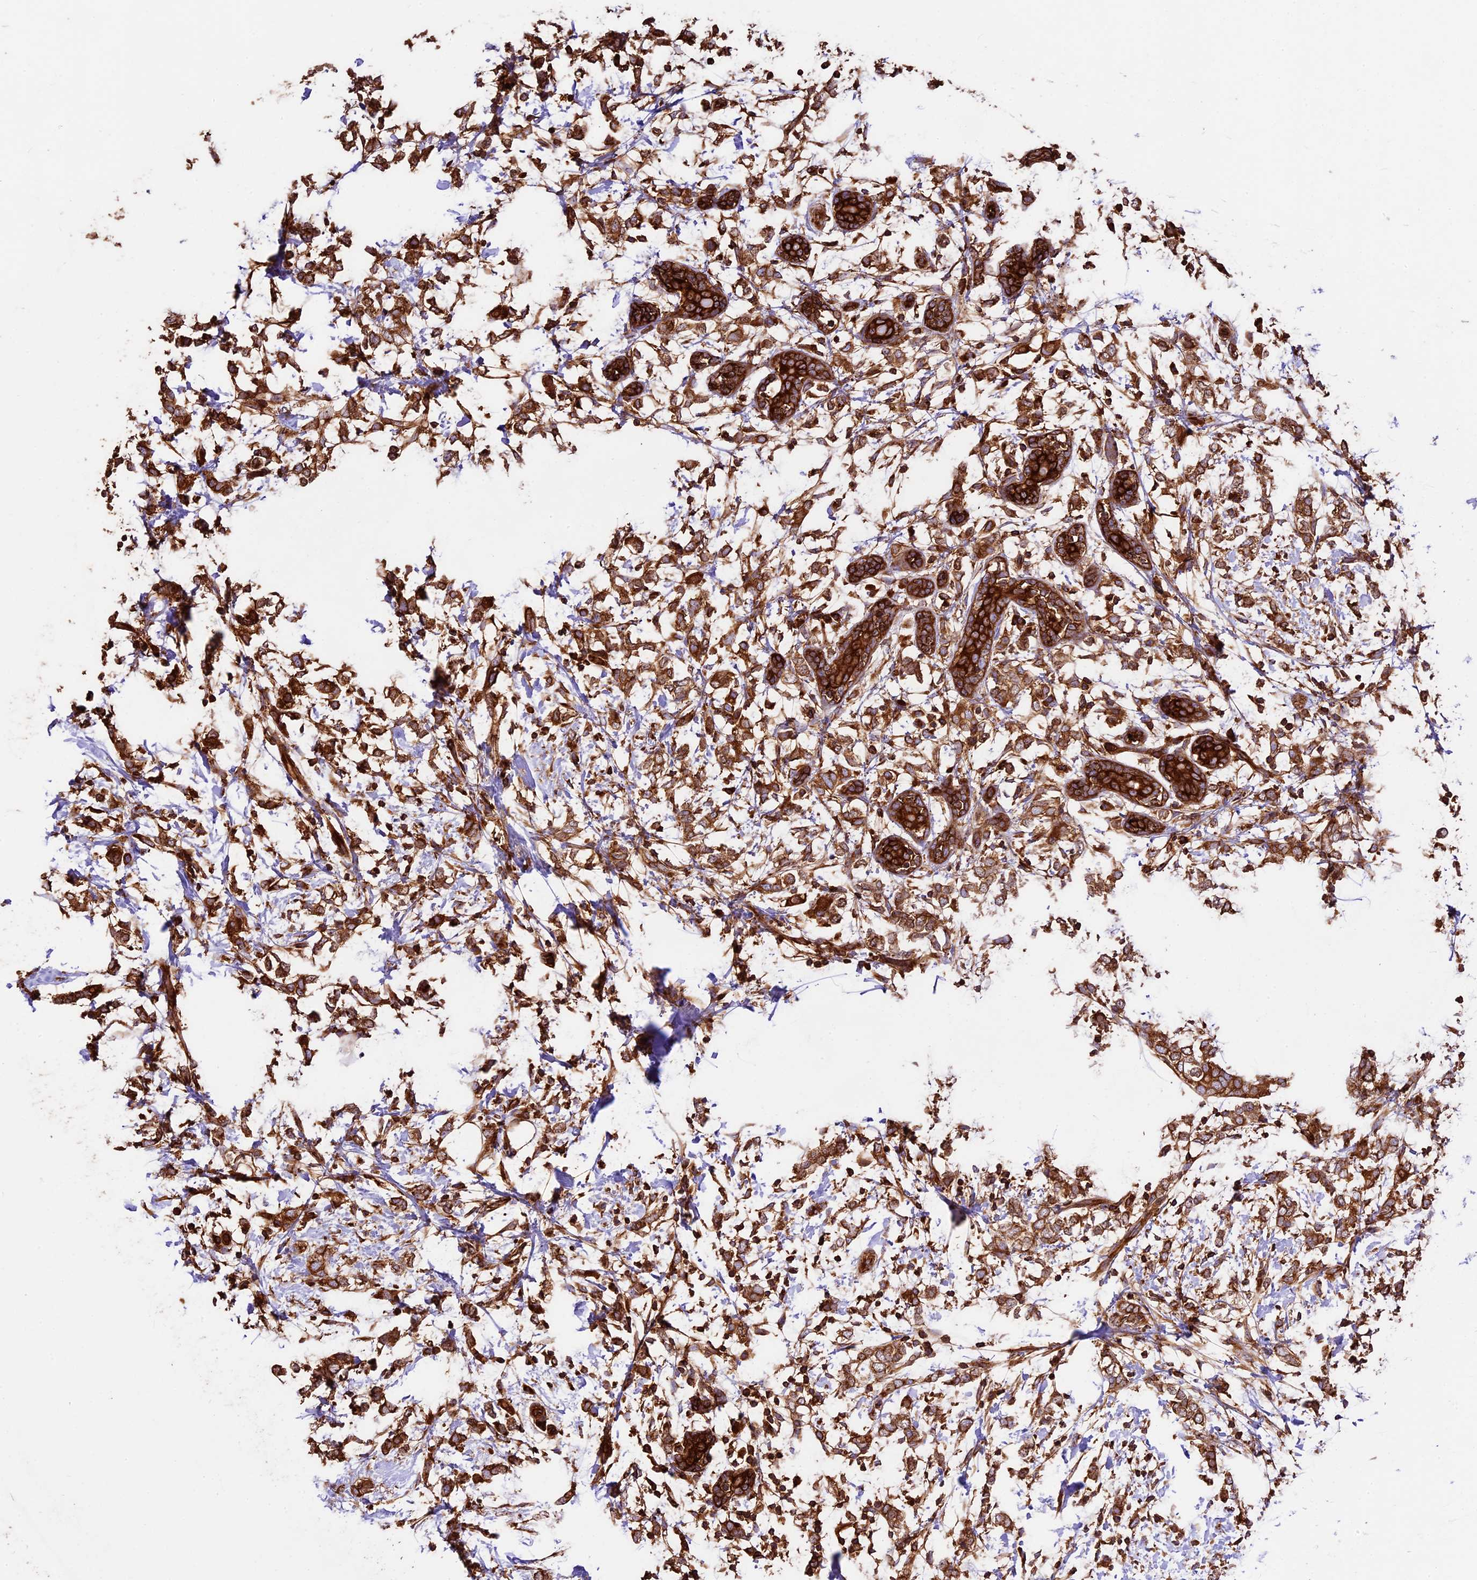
{"staining": {"intensity": "strong", "quantity": ">75%", "location": "cytoplasmic/membranous"}, "tissue": "breast cancer", "cell_type": "Tumor cells", "image_type": "cancer", "snomed": [{"axis": "morphology", "description": "Normal tissue, NOS"}, {"axis": "morphology", "description": "Lobular carcinoma"}, {"axis": "topography", "description": "Breast"}], "caption": "Protein expression analysis of lobular carcinoma (breast) exhibits strong cytoplasmic/membranous positivity in approximately >75% of tumor cells.", "gene": "KARS1", "patient": {"sex": "female", "age": 47}}